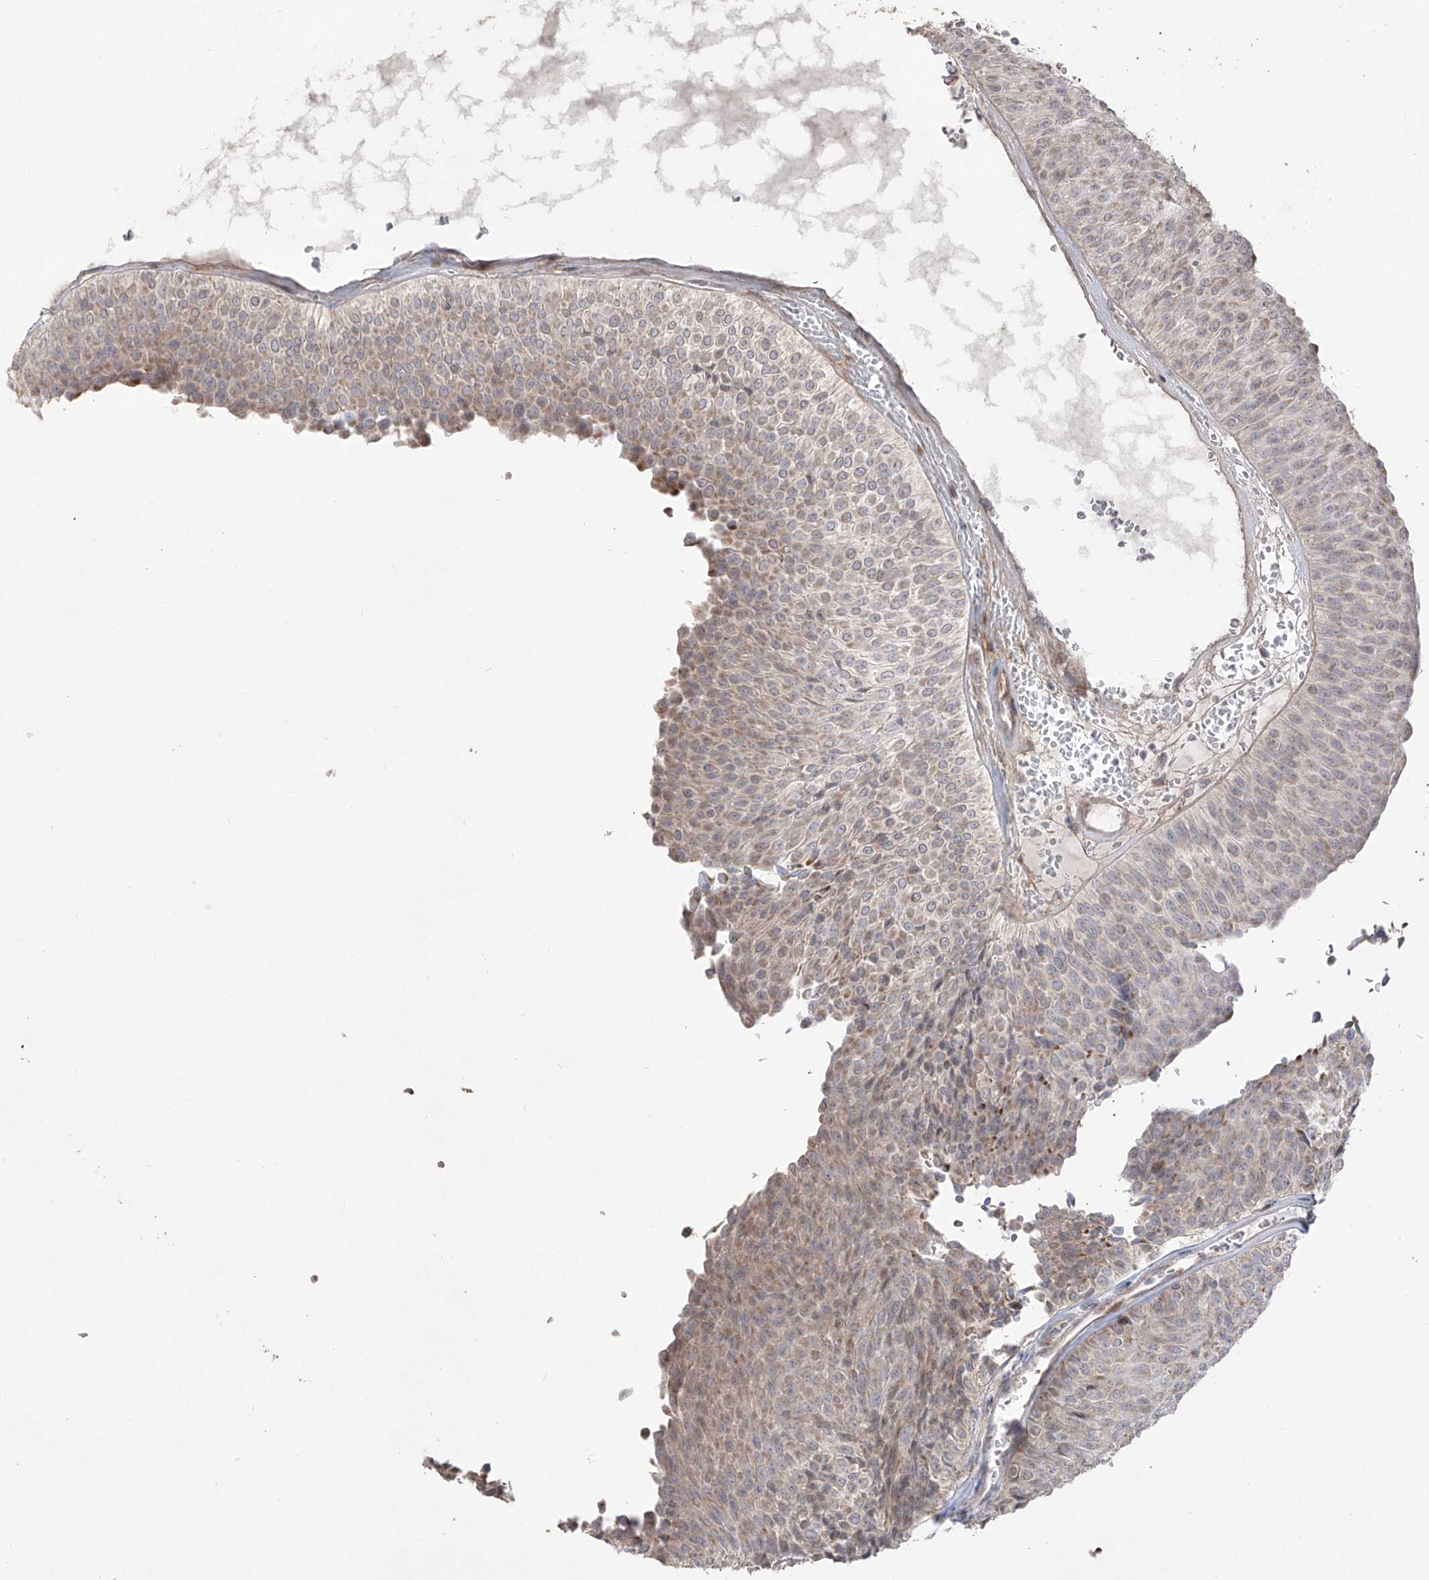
{"staining": {"intensity": "weak", "quantity": ">75%", "location": "cytoplasmic/membranous"}, "tissue": "urothelial cancer", "cell_type": "Tumor cells", "image_type": "cancer", "snomed": [{"axis": "morphology", "description": "Urothelial carcinoma, Low grade"}, {"axis": "topography", "description": "Urinary bladder"}], "caption": "Human urothelial cancer stained with a protein marker reveals weak staining in tumor cells.", "gene": "YKT6", "patient": {"sex": "male", "age": 78}}